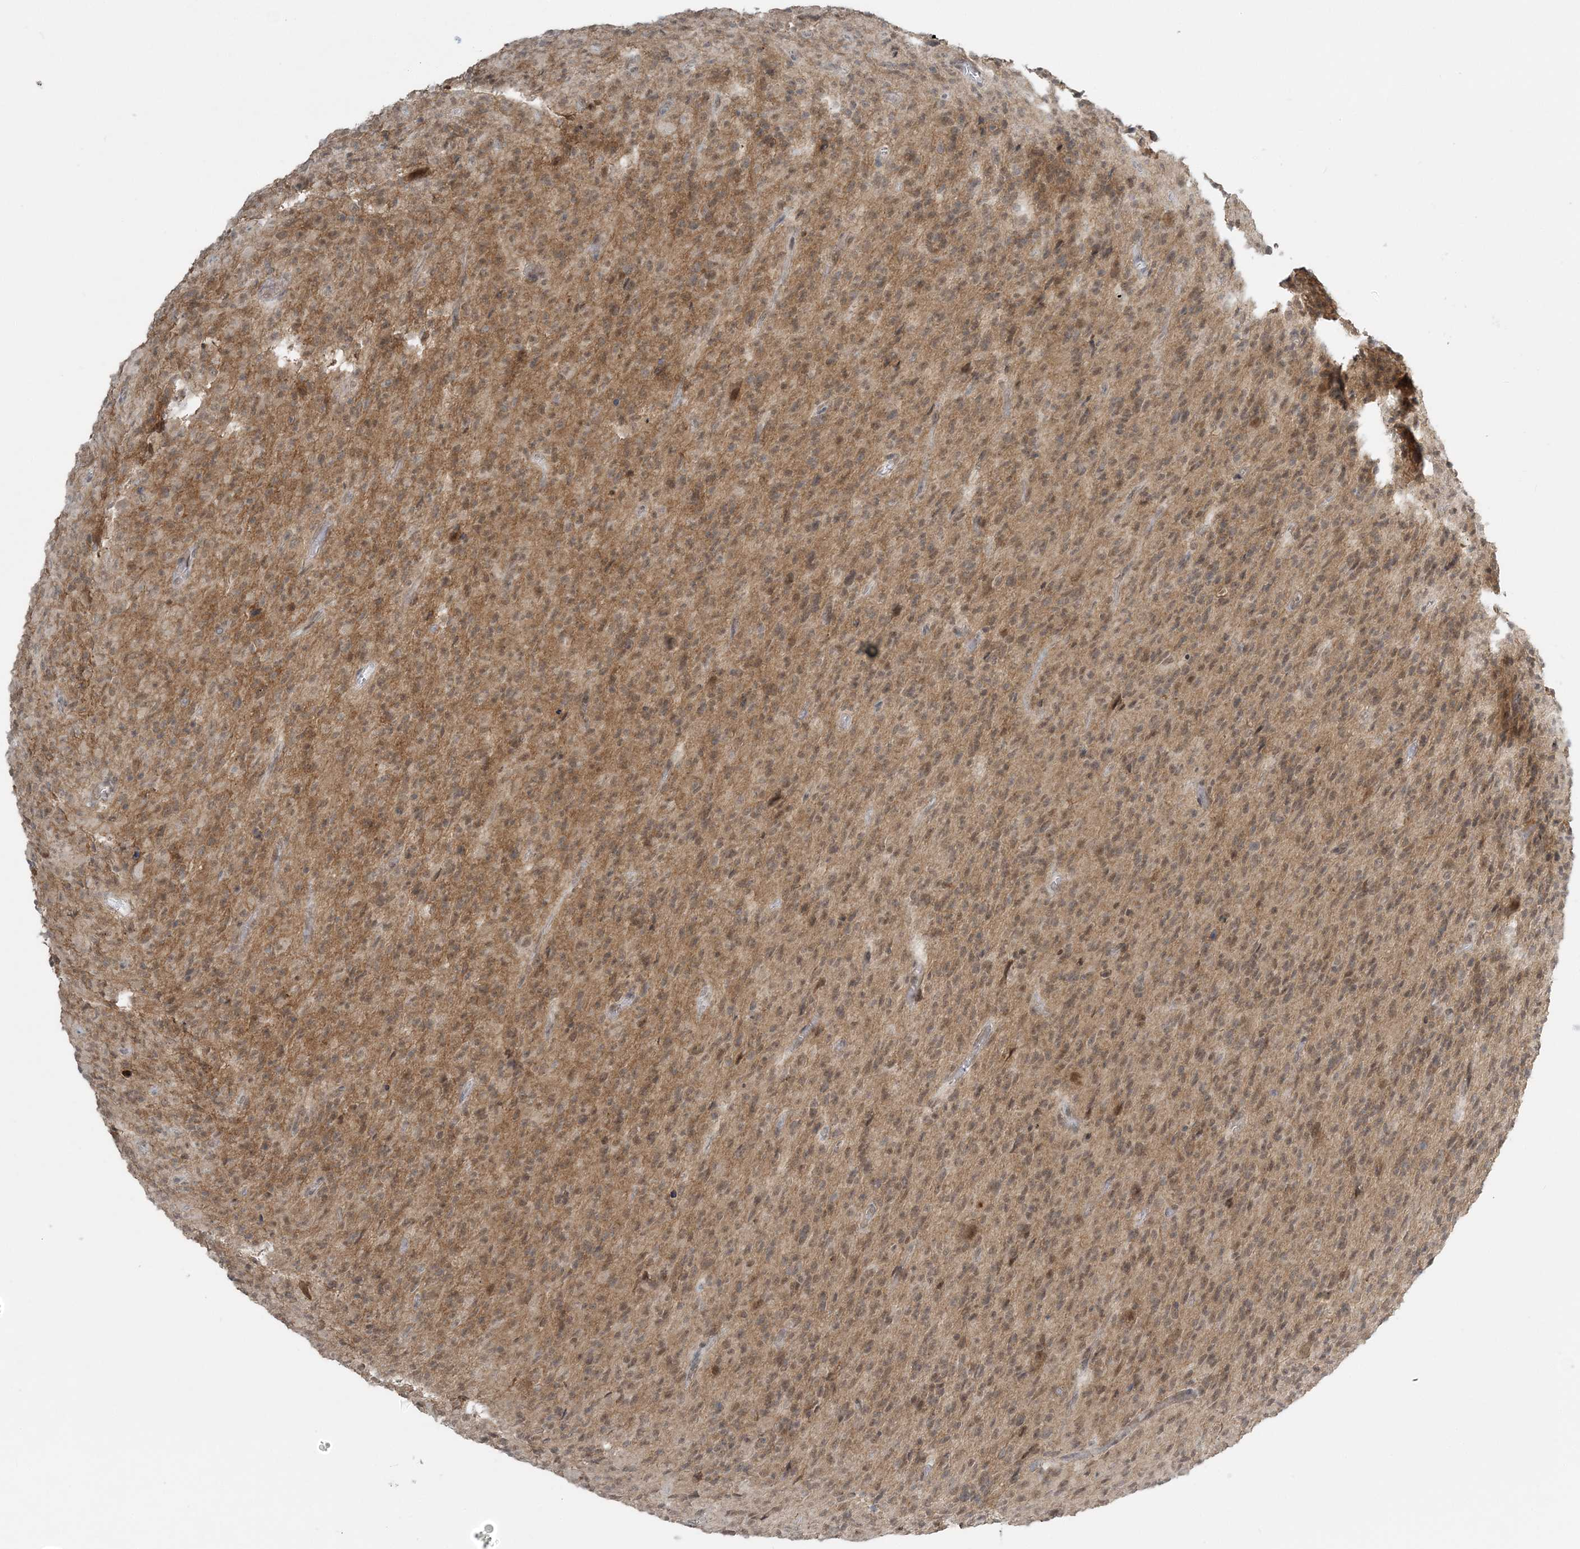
{"staining": {"intensity": "moderate", "quantity": ">75%", "location": "cytoplasmic/membranous,nuclear"}, "tissue": "glioma", "cell_type": "Tumor cells", "image_type": "cancer", "snomed": [{"axis": "morphology", "description": "Glioma, malignant, High grade"}, {"axis": "topography", "description": "Brain"}], "caption": "Immunohistochemical staining of human glioma reveals medium levels of moderate cytoplasmic/membranous and nuclear staining in approximately >75% of tumor cells. Ihc stains the protein of interest in brown and the nuclei are stained blue.", "gene": "ATP11A", "patient": {"sex": "female", "age": 57}}